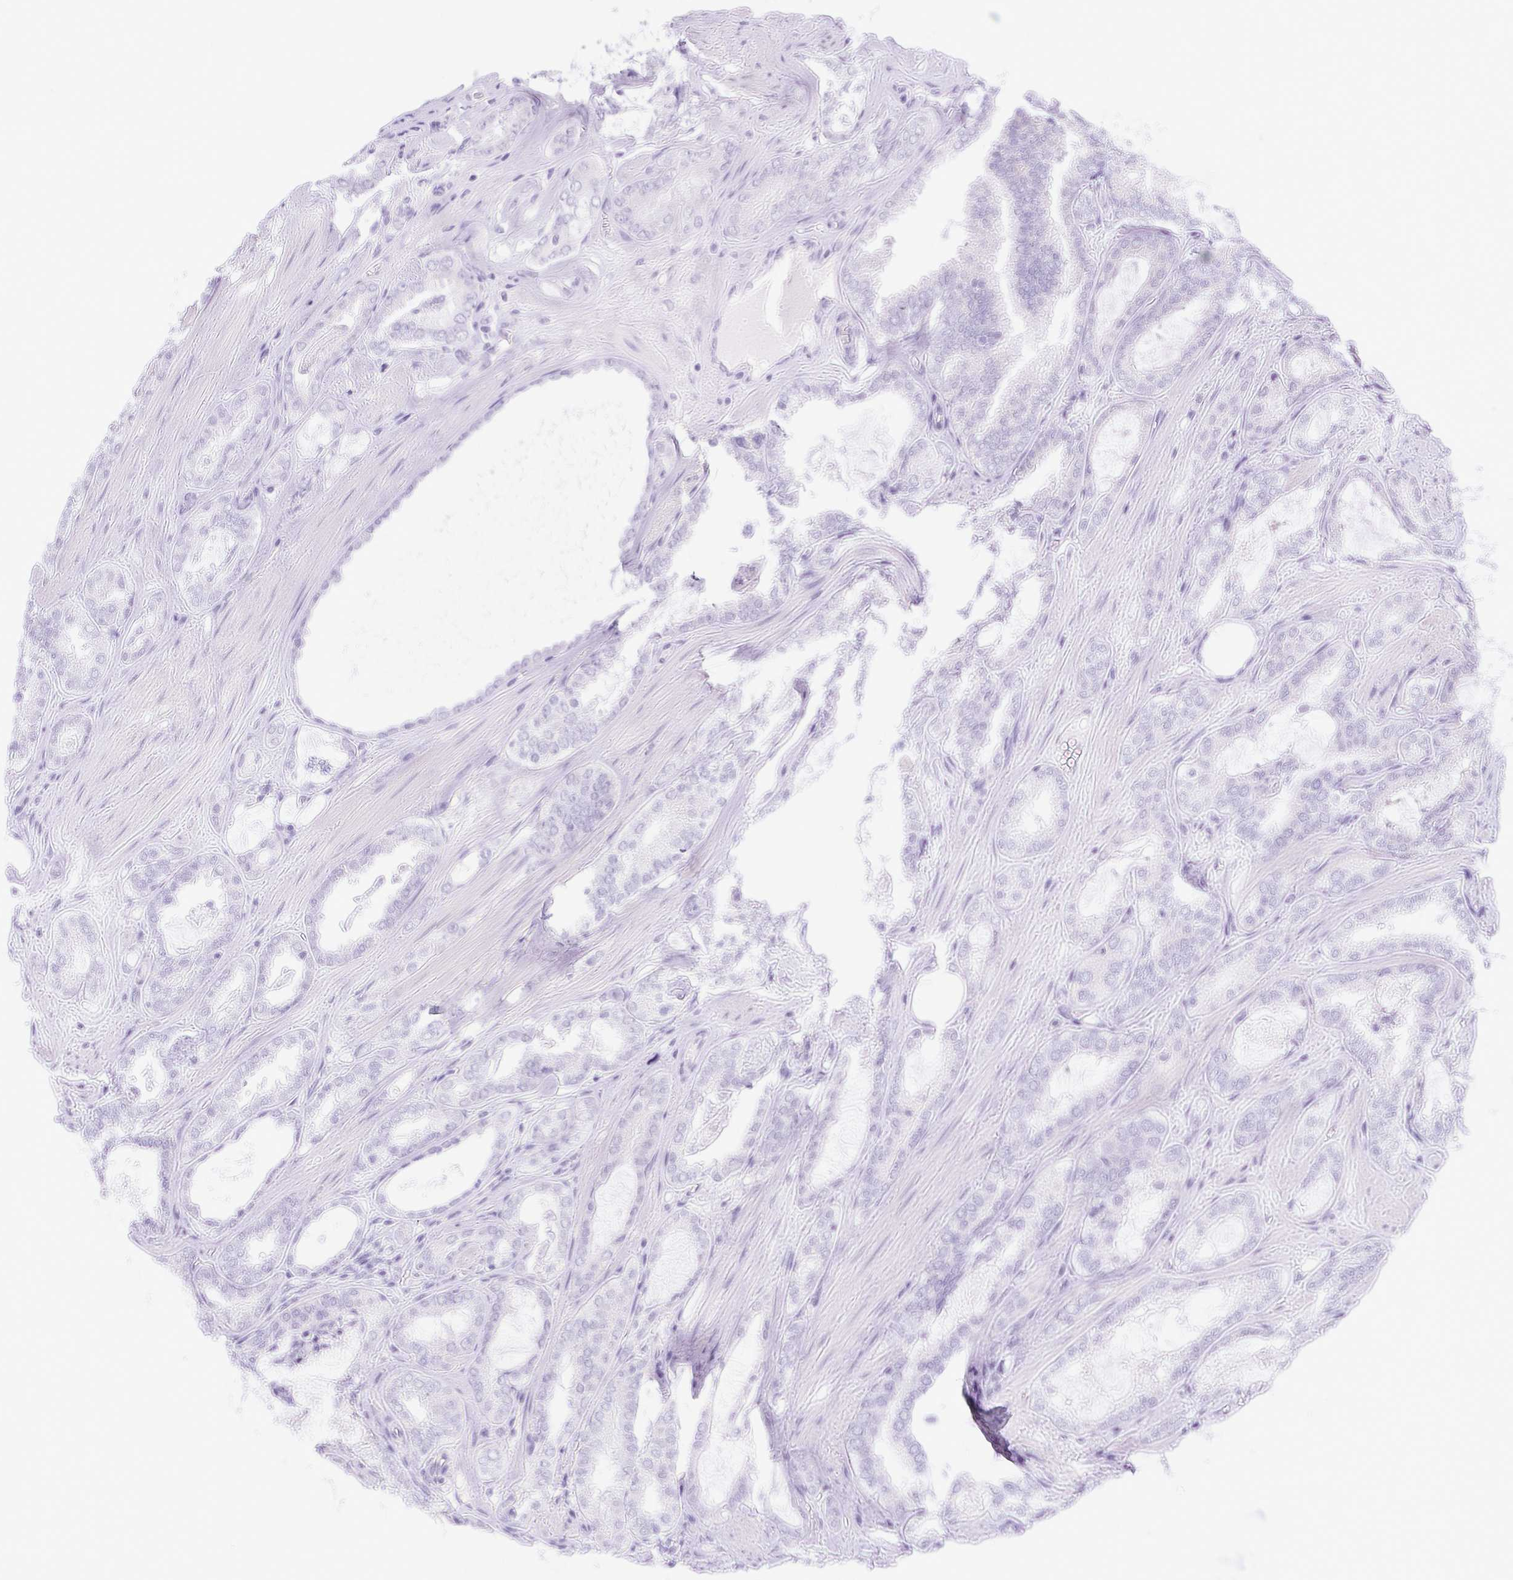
{"staining": {"intensity": "negative", "quantity": "none", "location": "none"}, "tissue": "prostate cancer", "cell_type": "Tumor cells", "image_type": "cancer", "snomed": [{"axis": "morphology", "description": "Adenocarcinoma, High grade"}, {"axis": "topography", "description": "Prostate"}], "caption": "A high-resolution histopathology image shows immunohistochemistry staining of prostate adenocarcinoma (high-grade), which demonstrates no significant positivity in tumor cells.", "gene": "CDSN", "patient": {"sex": "male", "age": 63}}